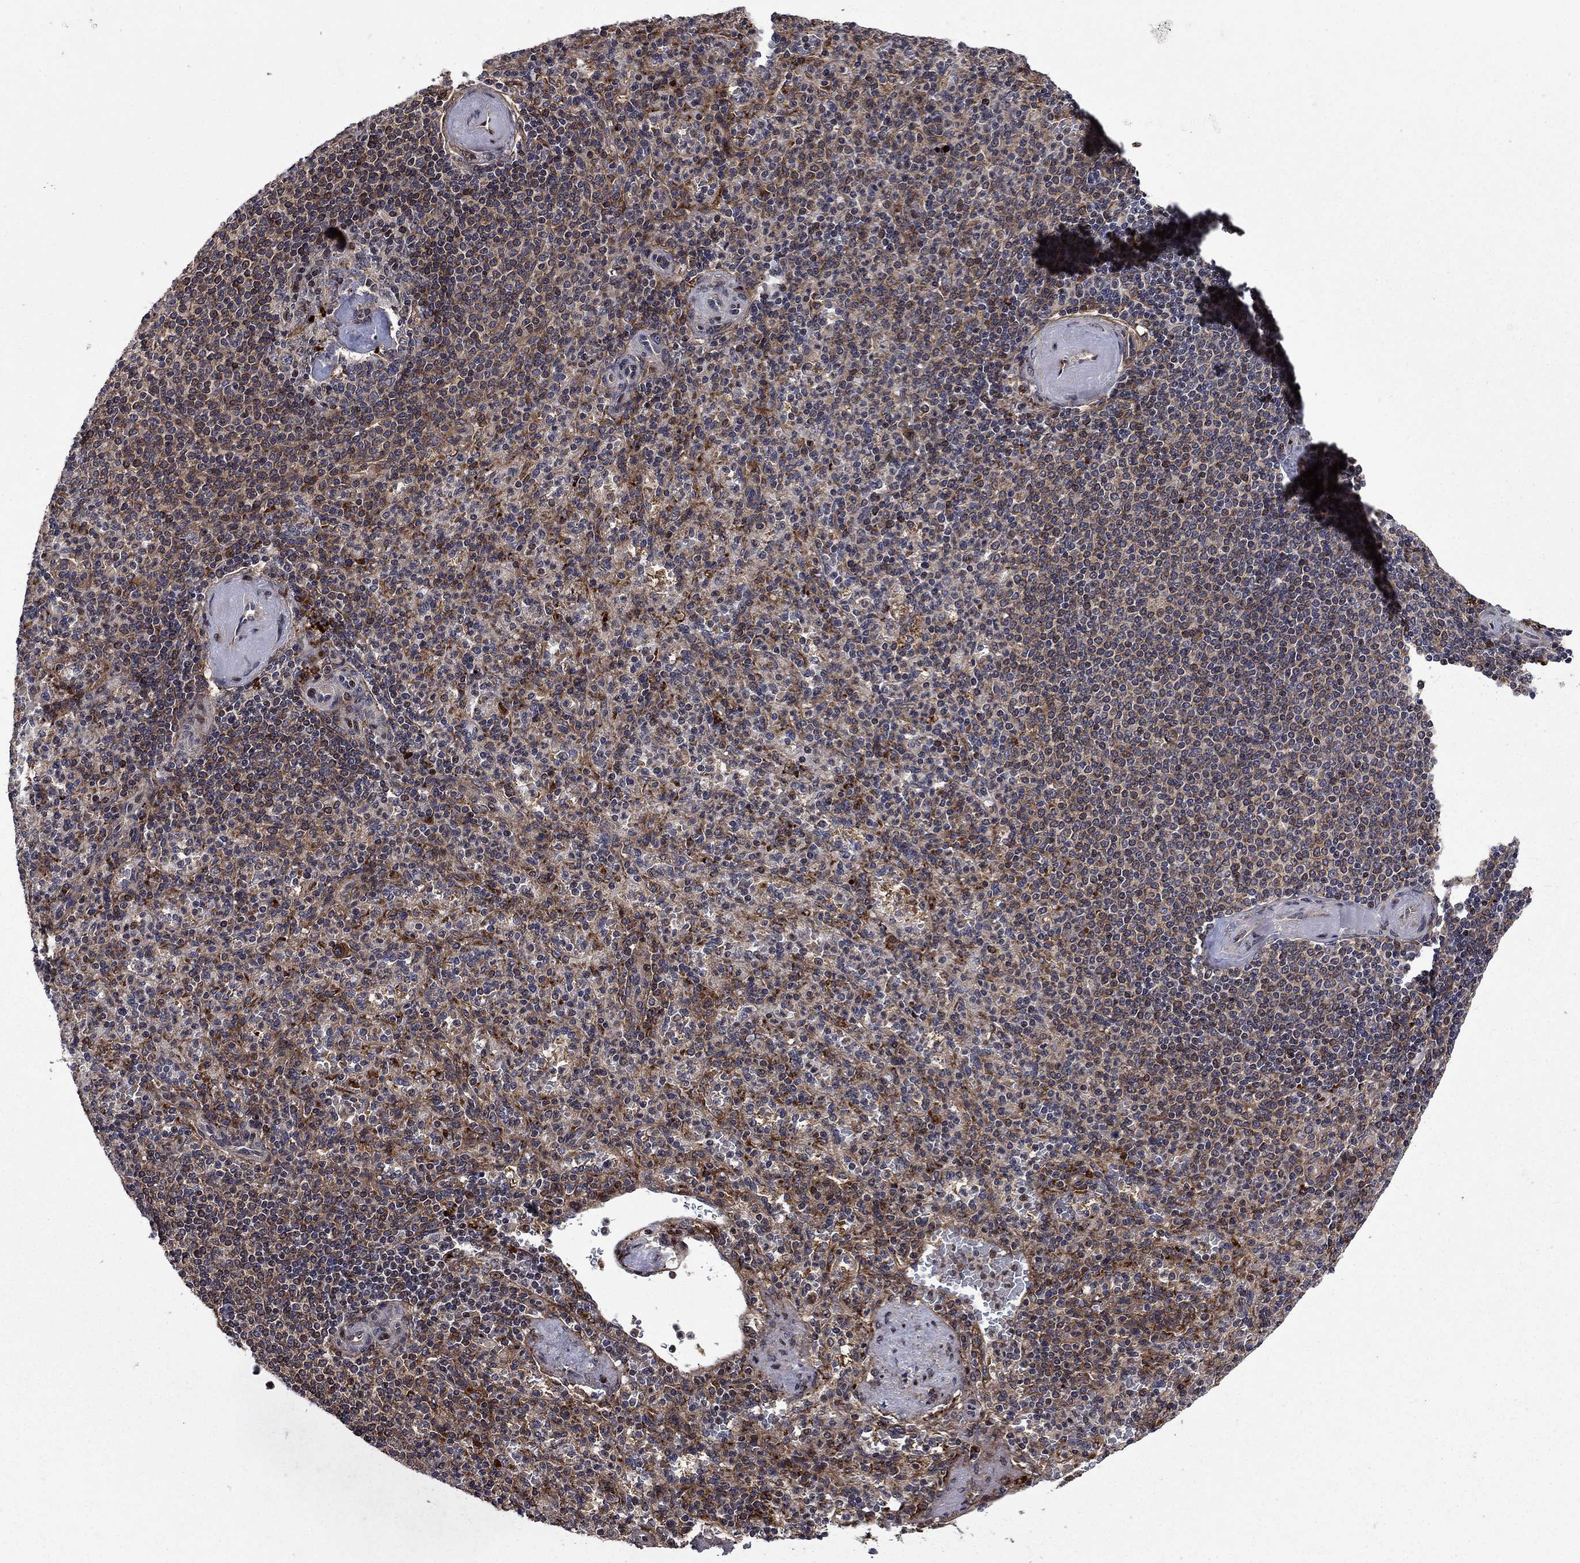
{"staining": {"intensity": "strong", "quantity": "<25%", "location": "cytoplasmic/membranous"}, "tissue": "spleen", "cell_type": "Cells in red pulp", "image_type": "normal", "snomed": [{"axis": "morphology", "description": "Normal tissue, NOS"}, {"axis": "topography", "description": "Spleen"}], "caption": "Brown immunohistochemical staining in benign spleen exhibits strong cytoplasmic/membranous expression in about <25% of cells in red pulp.", "gene": "AGTPBP1", "patient": {"sex": "female", "age": 74}}